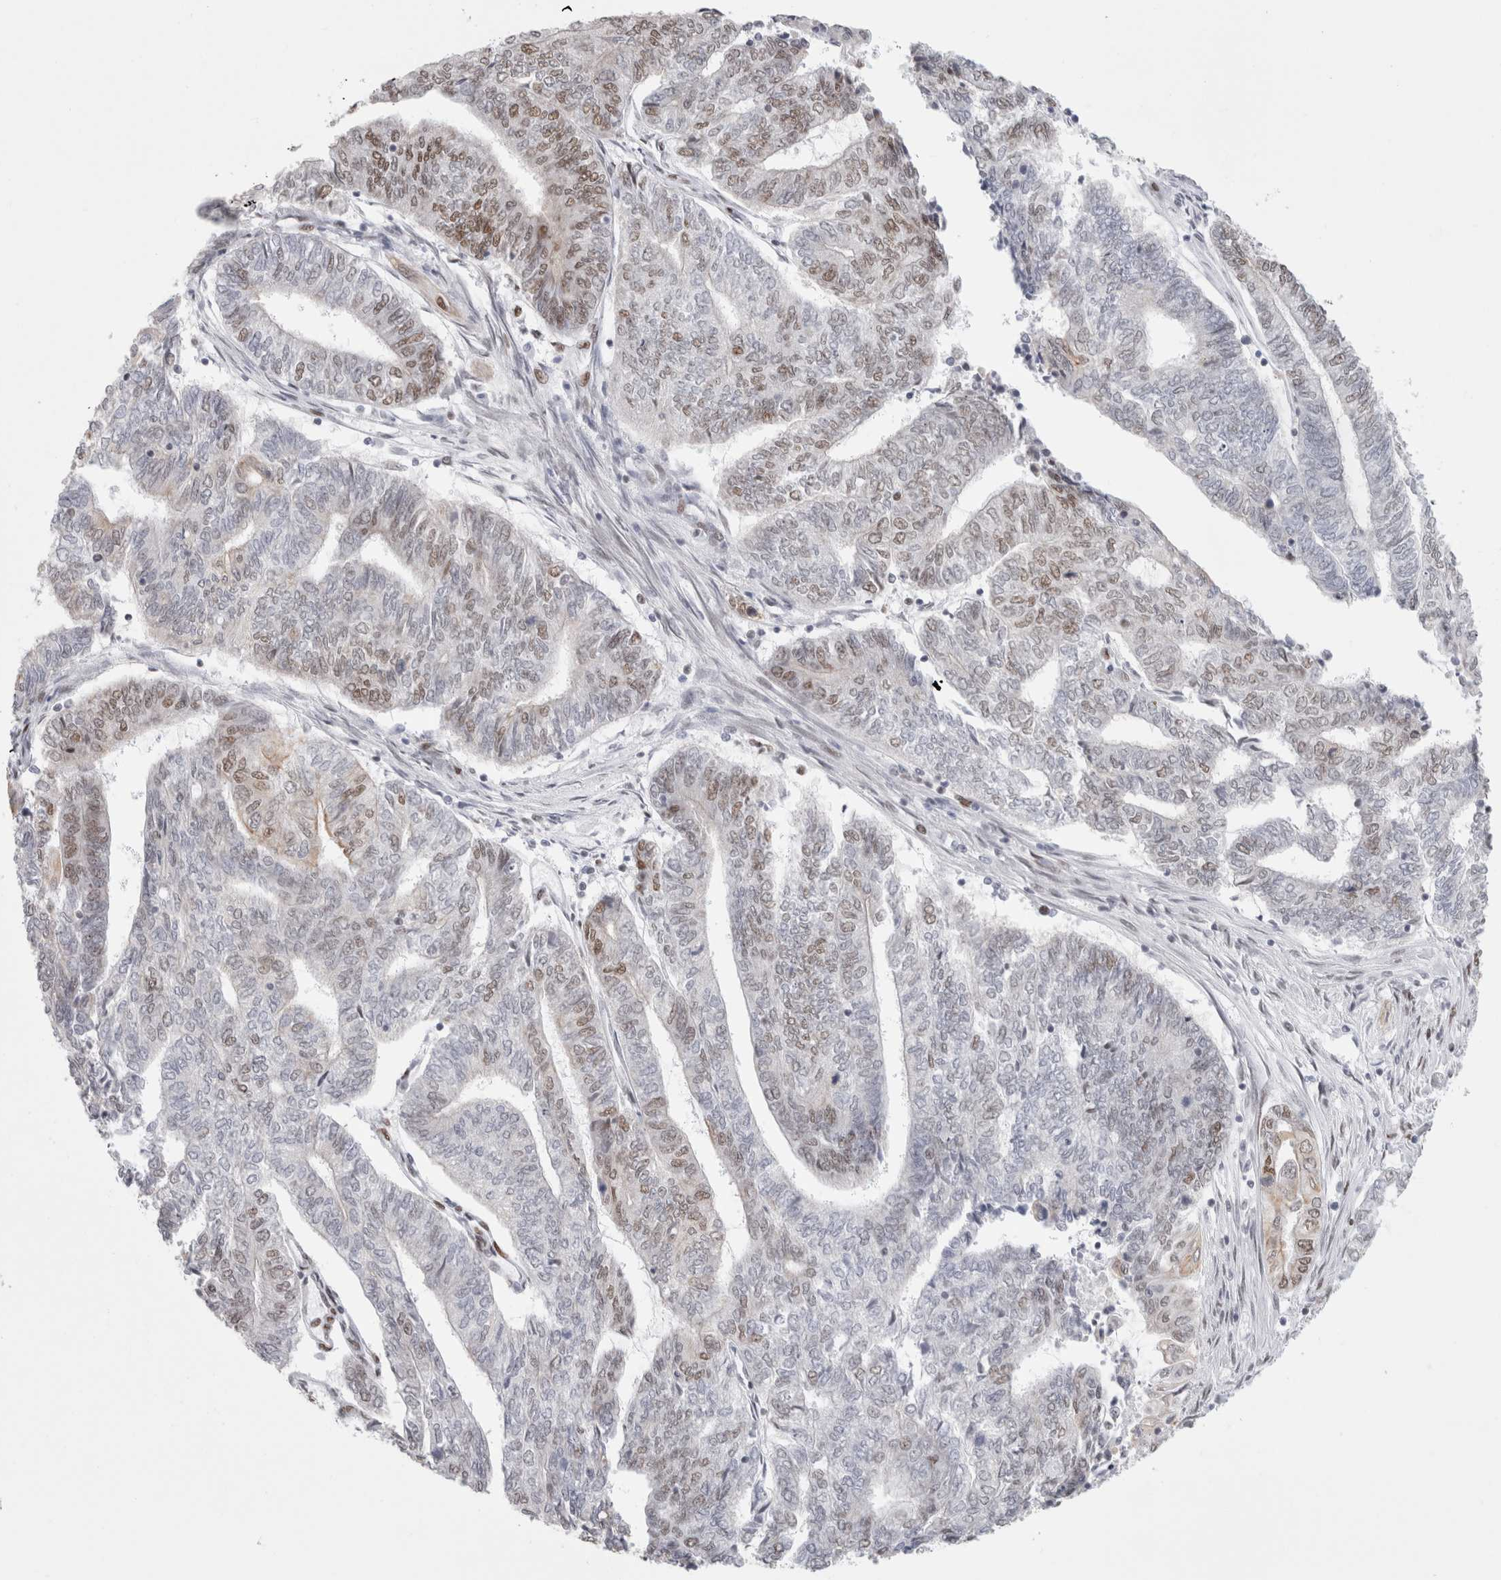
{"staining": {"intensity": "moderate", "quantity": "25%-75%", "location": "nuclear"}, "tissue": "endometrial cancer", "cell_type": "Tumor cells", "image_type": "cancer", "snomed": [{"axis": "morphology", "description": "Adenocarcinoma, NOS"}, {"axis": "topography", "description": "Uterus"}, {"axis": "topography", "description": "Endometrium"}], "caption": "Tumor cells exhibit moderate nuclear staining in approximately 25%-75% of cells in endometrial cancer (adenocarcinoma).", "gene": "SMARCC1", "patient": {"sex": "female", "age": 70}}